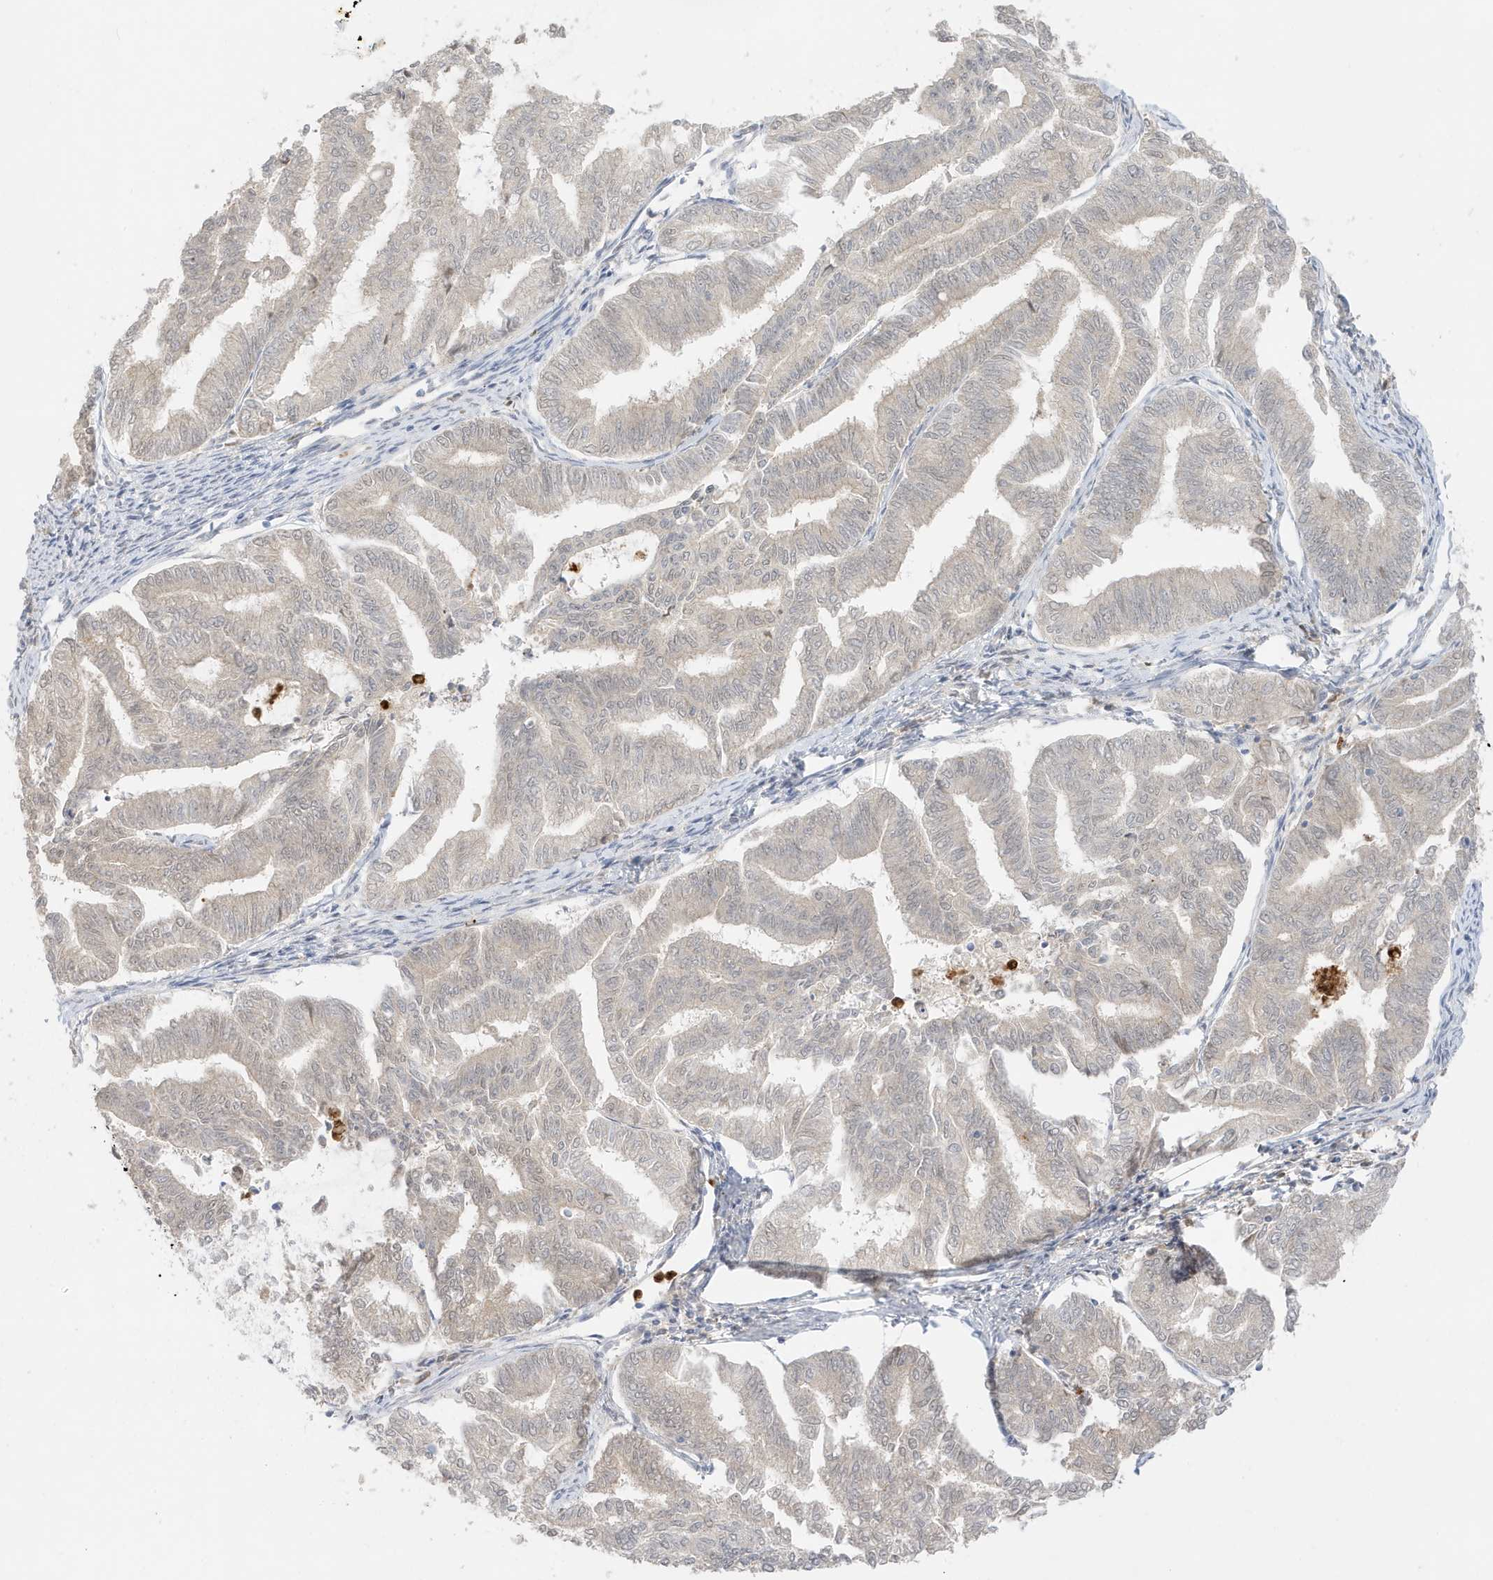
{"staining": {"intensity": "negative", "quantity": "none", "location": "none"}, "tissue": "endometrial cancer", "cell_type": "Tumor cells", "image_type": "cancer", "snomed": [{"axis": "morphology", "description": "Adenocarcinoma, NOS"}, {"axis": "topography", "description": "Endometrium"}], "caption": "This is an IHC photomicrograph of endometrial cancer (adenocarcinoma). There is no positivity in tumor cells.", "gene": "GCA", "patient": {"sex": "female", "age": 79}}